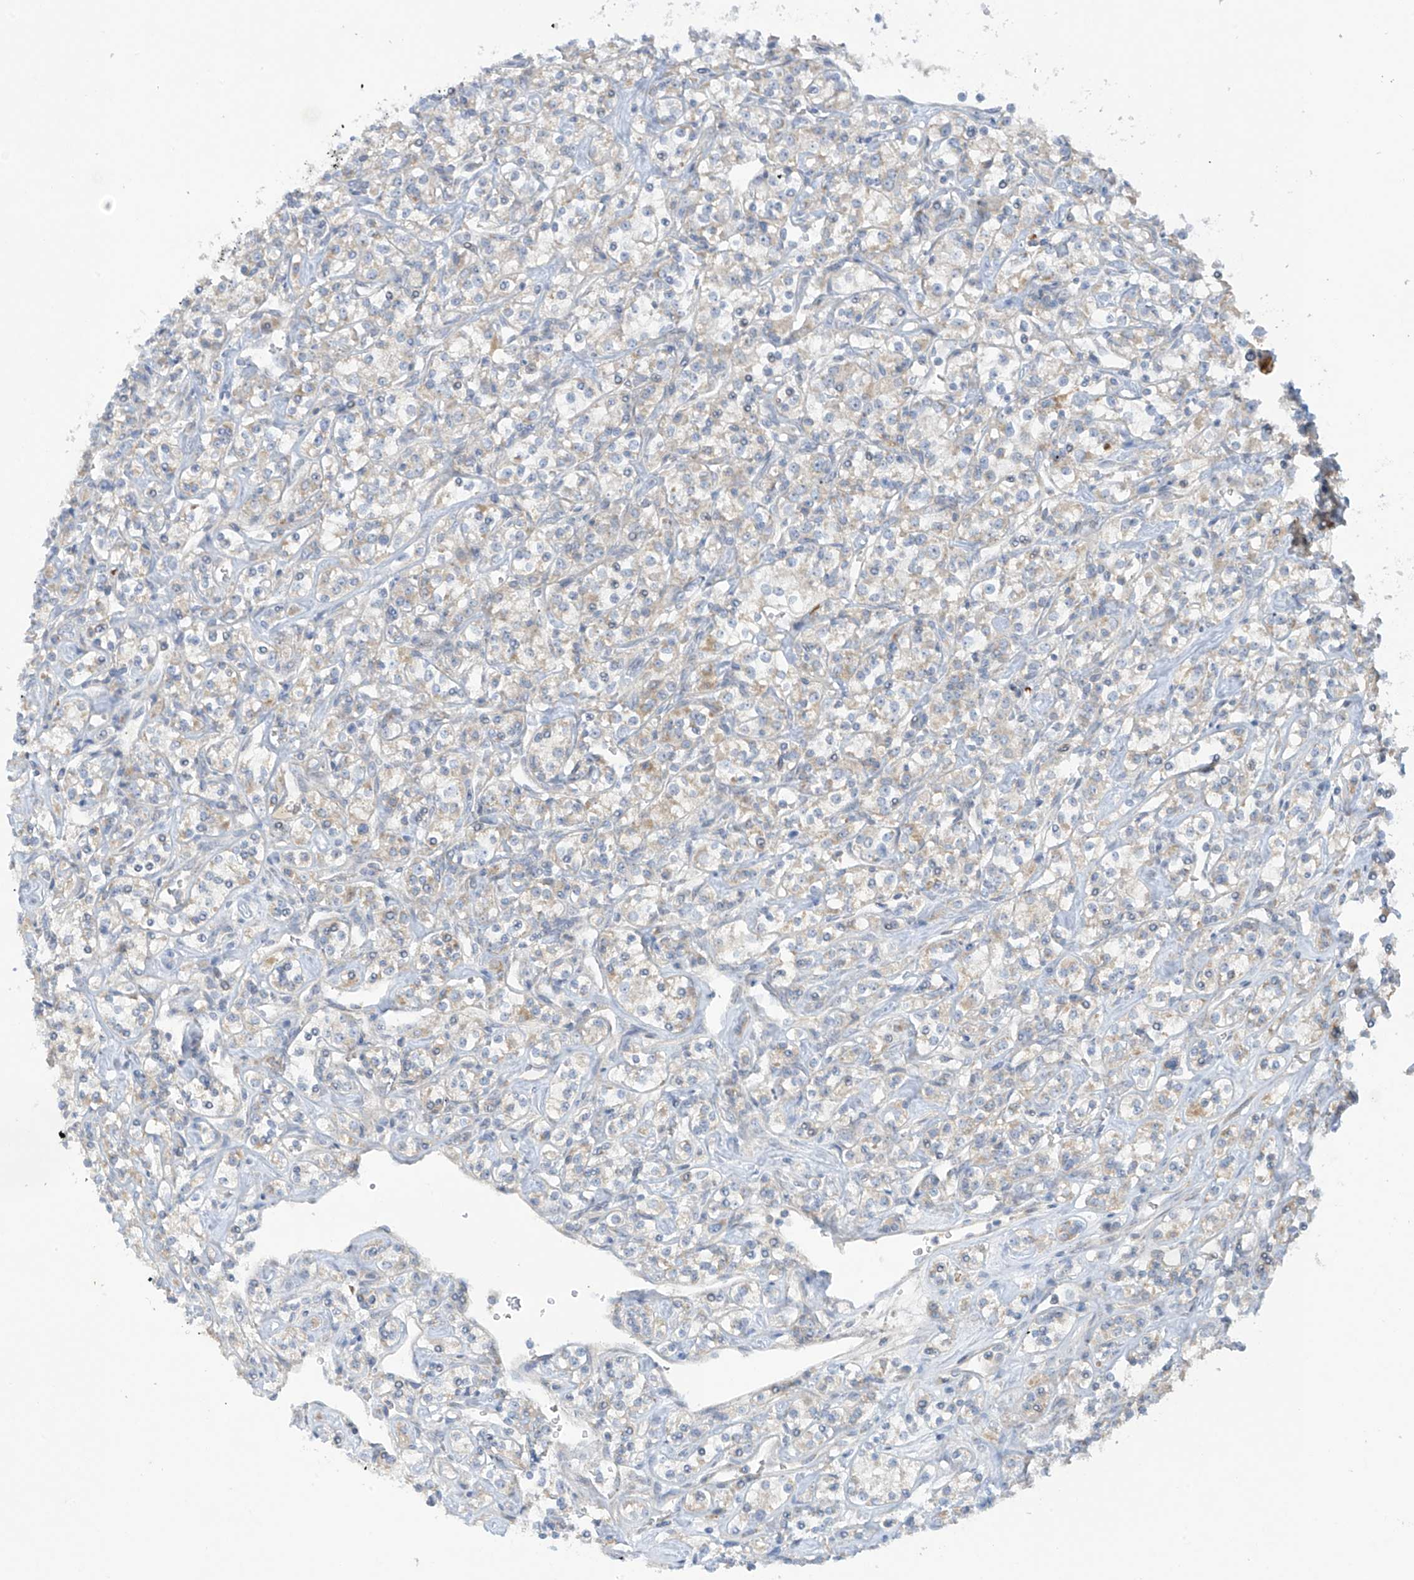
{"staining": {"intensity": "weak", "quantity": "<25%", "location": "cytoplasmic/membranous"}, "tissue": "renal cancer", "cell_type": "Tumor cells", "image_type": "cancer", "snomed": [{"axis": "morphology", "description": "Adenocarcinoma, NOS"}, {"axis": "topography", "description": "Kidney"}], "caption": "A histopathology image of renal adenocarcinoma stained for a protein demonstrates no brown staining in tumor cells. The staining was performed using DAB (3,3'-diaminobenzidine) to visualize the protein expression in brown, while the nuclei were stained in blue with hematoxylin (Magnification: 20x).", "gene": "METTL18", "patient": {"sex": "male", "age": 77}}